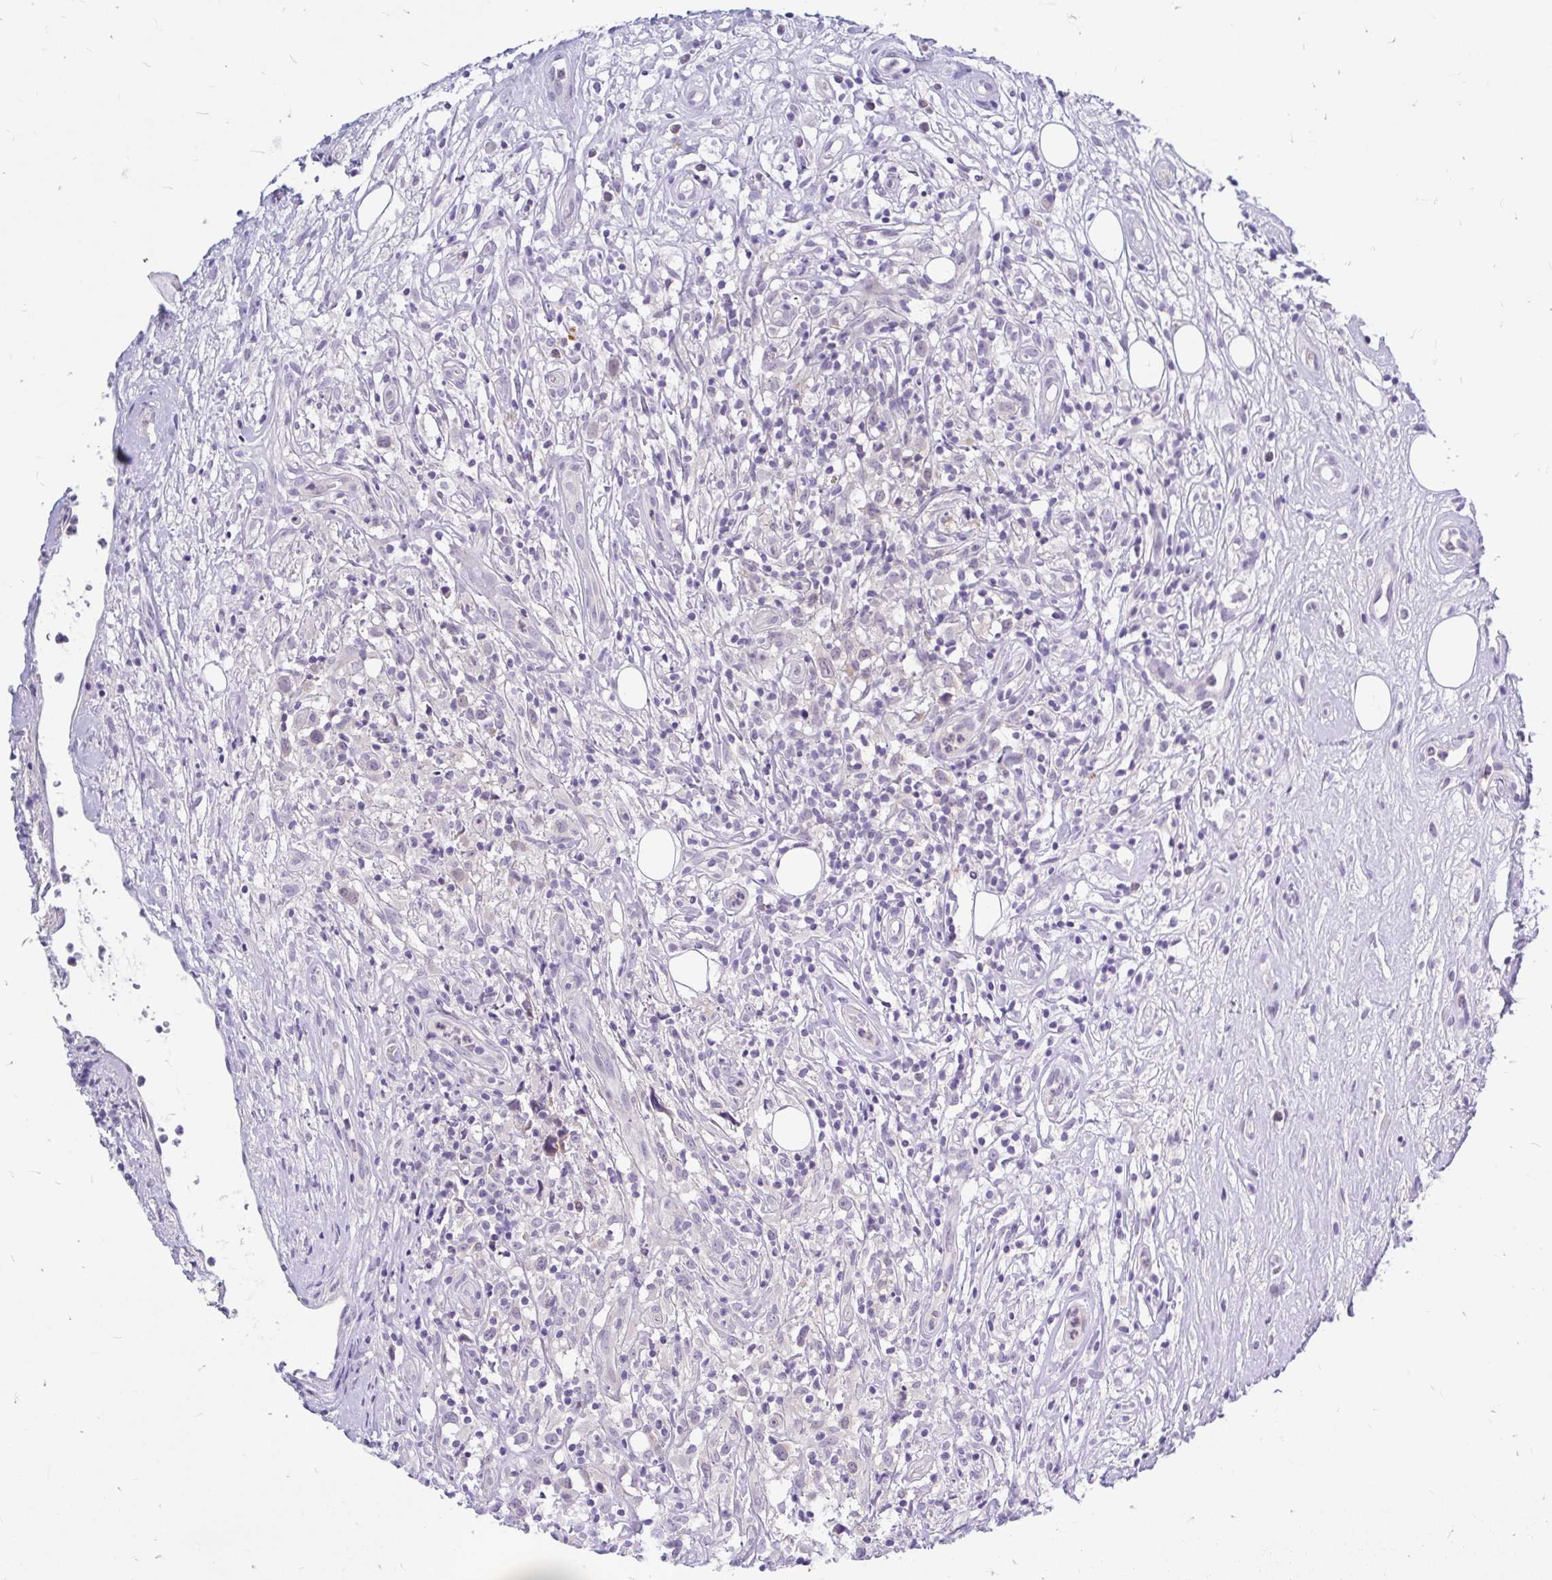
{"staining": {"intensity": "negative", "quantity": "none", "location": "none"}, "tissue": "lymphoma", "cell_type": "Tumor cells", "image_type": "cancer", "snomed": [{"axis": "morphology", "description": "Hodgkin's disease, NOS"}, {"axis": "topography", "description": "No Tissue"}], "caption": "There is no significant expression in tumor cells of lymphoma.", "gene": "MAP1LC3A", "patient": {"sex": "female", "age": 21}}